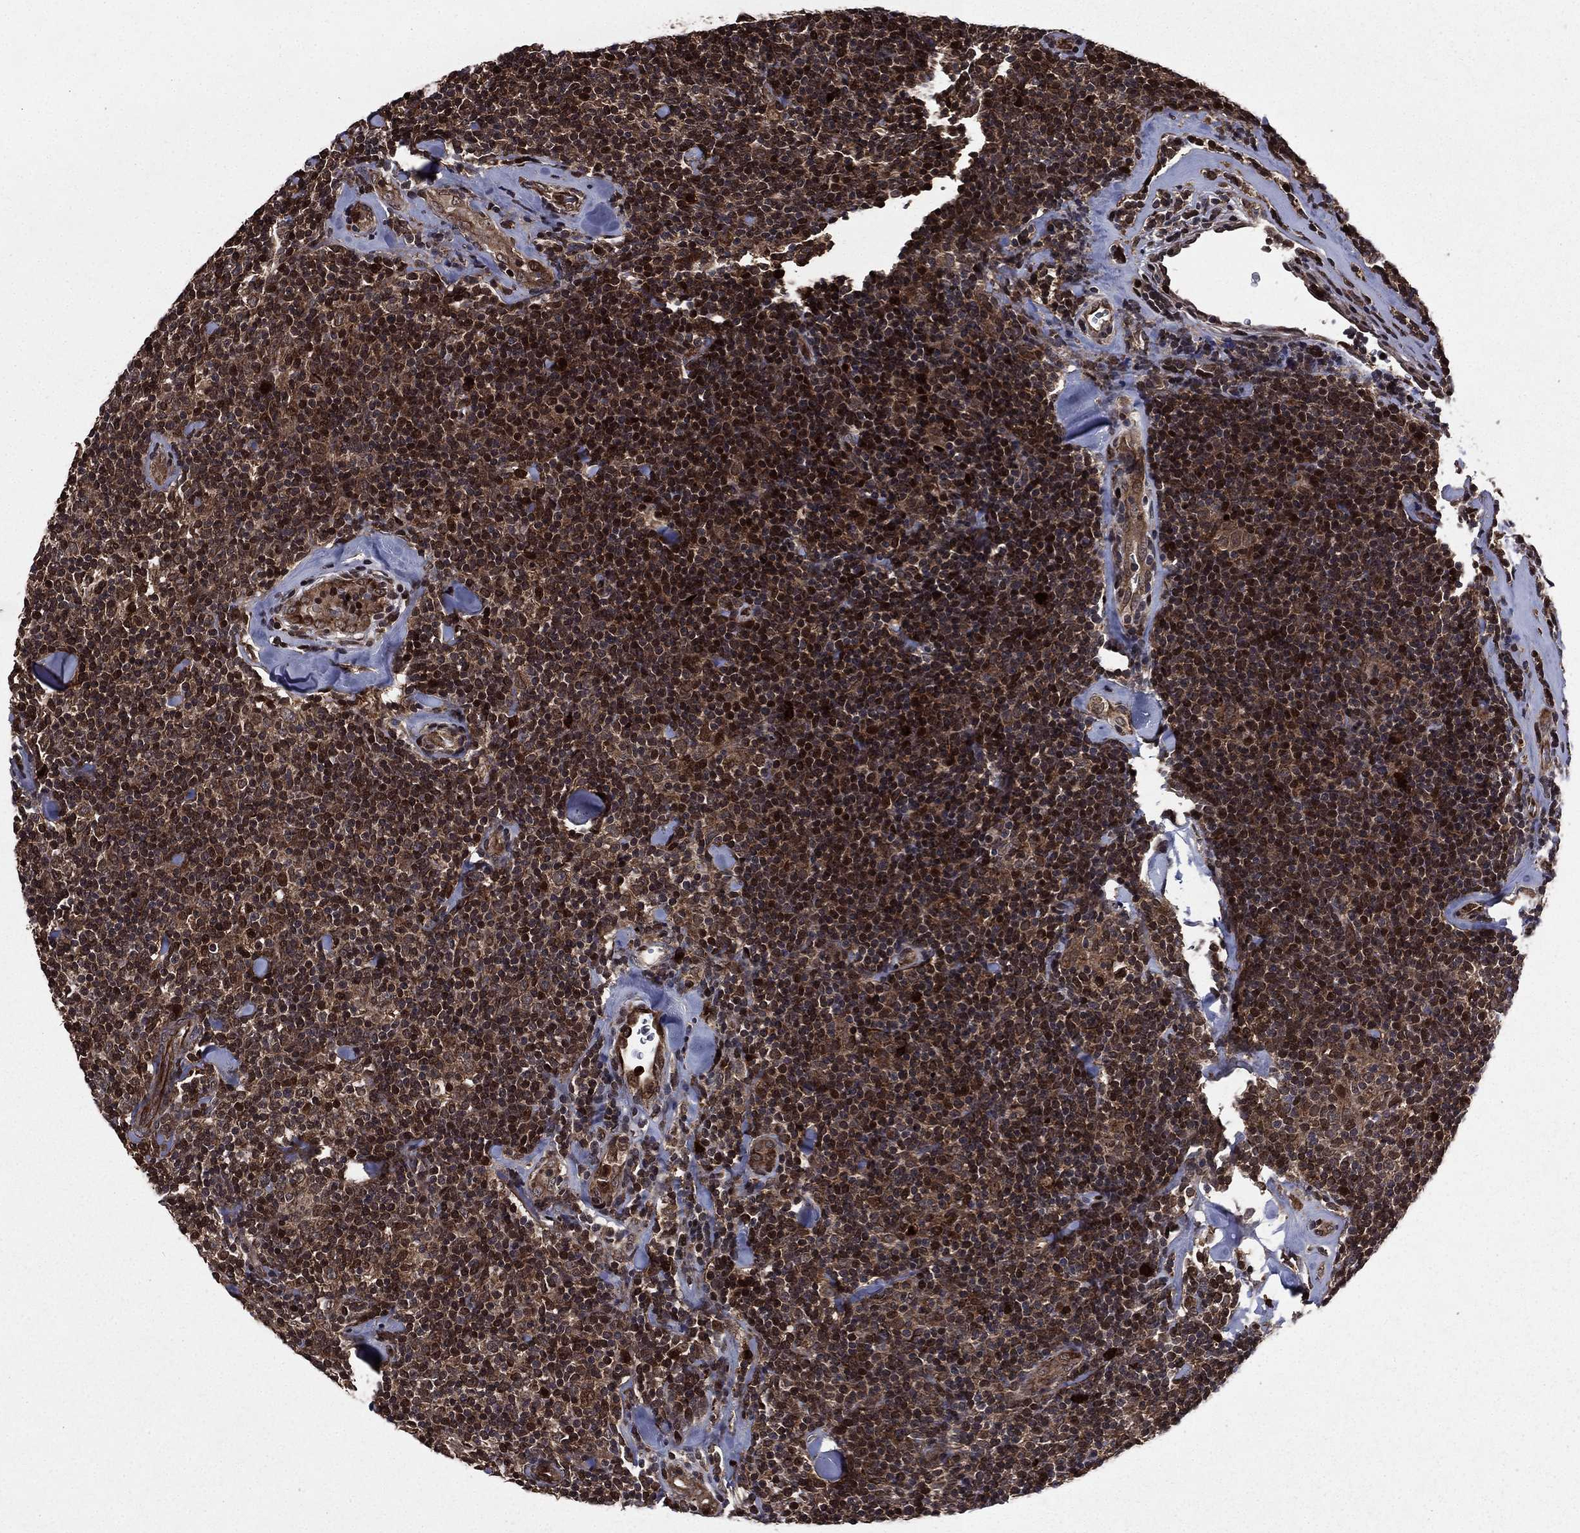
{"staining": {"intensity": "moderate", "quantity": "25%-75%", "location": "cytoplasmic/membranous,nuclear"}, "tissue": "lymphoma", "cell_type": "Tumor cells", "image_type": "cancer", "snomed": [{"axis": "morphology", "description": "Malignant lymphoma, non-Hodgkin's type, Low grade"}, {"axis": "topography", "description": "Lymph node"}], "caption": "Human low-grade malignant lymphoma, non-Hodgkin's type stained with a protein marker demonstrates moderate staining in tumor cells.", "gene": "LENG8", "patient": {"sex": "female", "age": 56}}